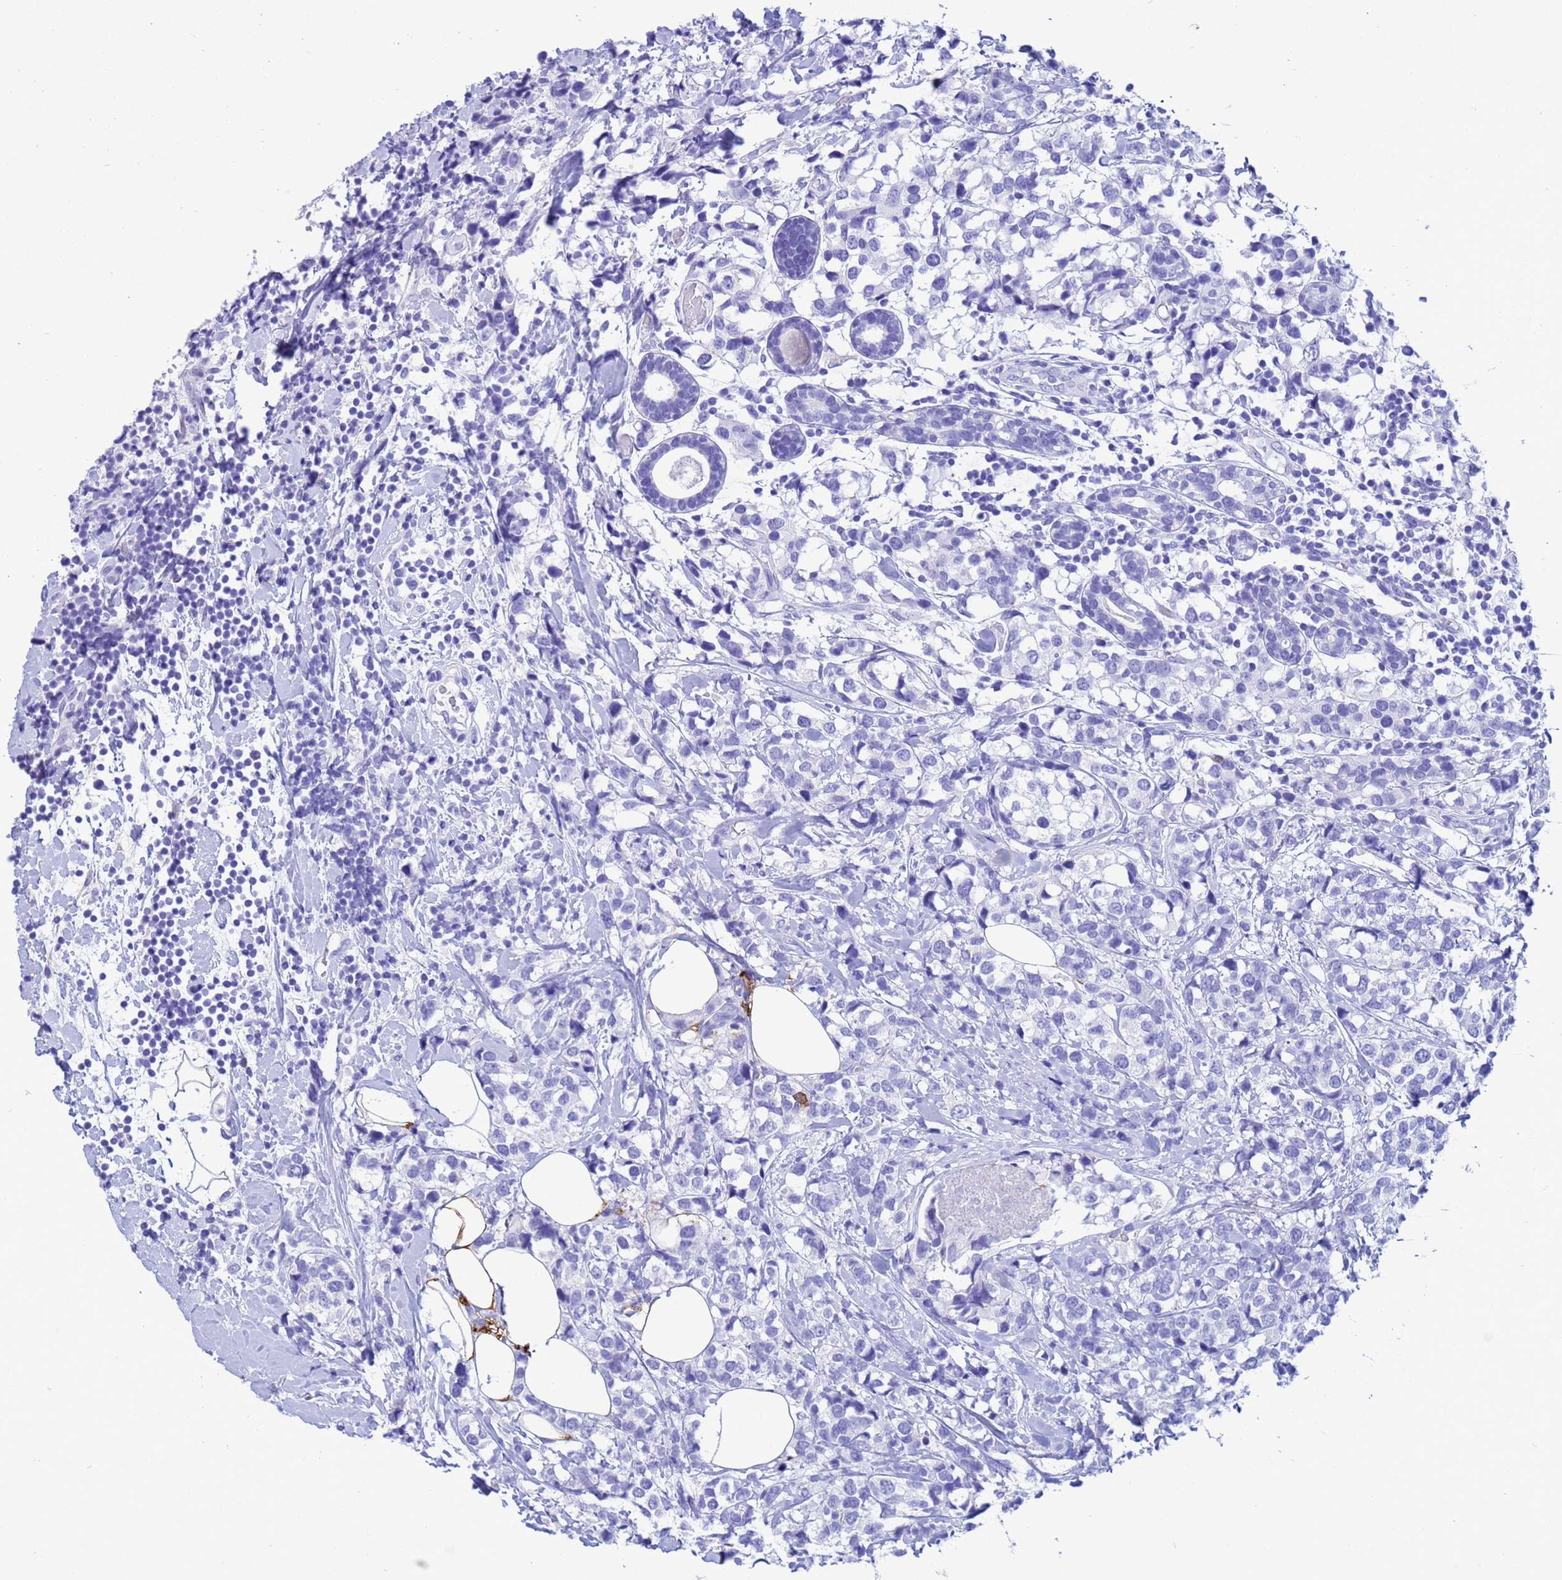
{"staining": {"intensity": "negative", "quantity": "none", "location": "none"}, "tissue": "breast cancer", "cell_type": "Tumor cells", "image_type": "cancer", "snomed": [{"axis": "morphology", "description": "Lobular carcinoma"}, {"axis": "topography", "description": "Breast"}], "caption": "There is no significant positivity in tumor cells of breast lobular carcinoma.", "gene": "AKR1C2", "patient": {"sex": "female", "age": 59}}